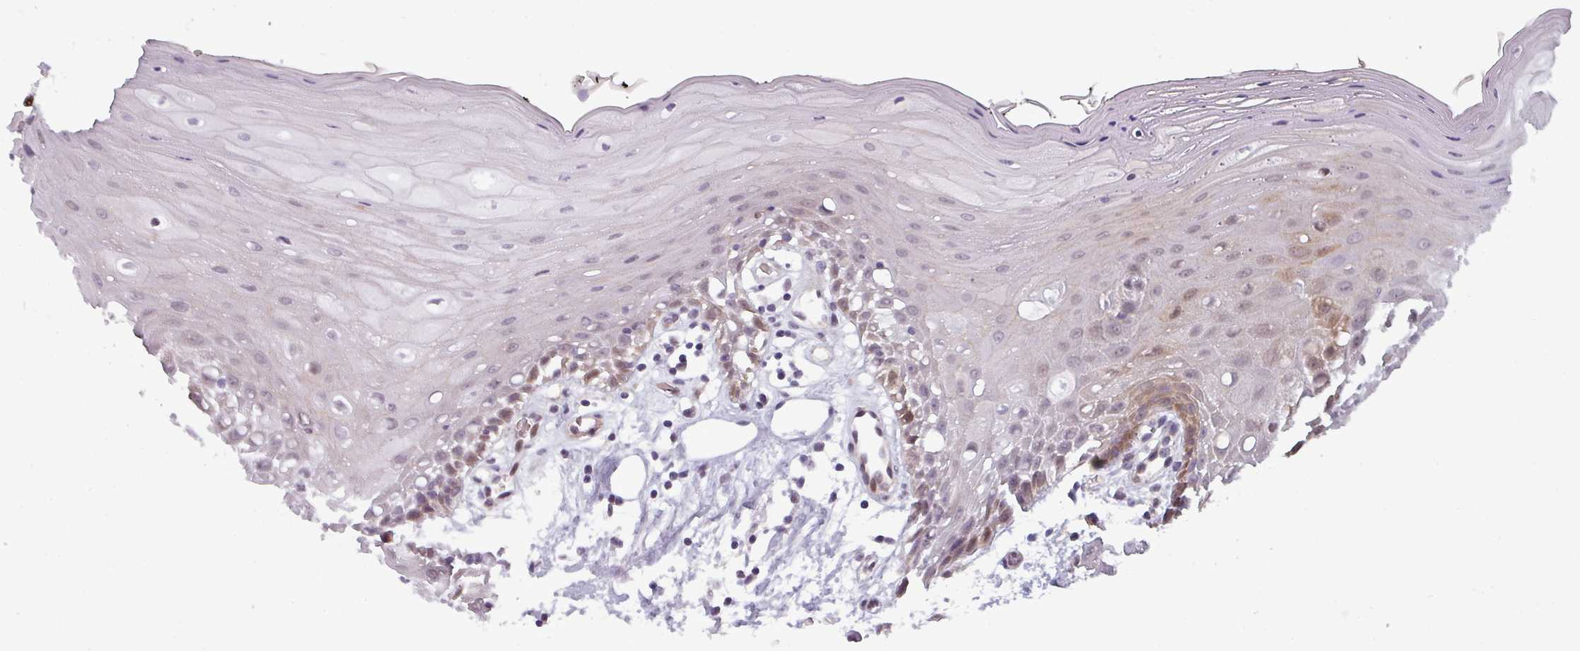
{"staining": {"intensity": "moderate", "quantity": "<25%", "location": "cytoplasmic/membranous,nuclear"}, "tissue": "oral mucosa", "cell_type": "Squamous epithelial cells", "image_type": "normal", "snomed": [{"axis": "morphology", "description": "Normal tissue, NOS"}, {"axis": "topography", "description": "Oral tissue"}, {"axis": "topography", "description": "Tounge, NOS"}], "caption": "About <25% of squamous epithelial cells in benign oral mucosa display moderate cytoplasmic/membranous,nuclear protein expression as visualized by brown immunohistochemical staining.", "gene": "PRAMEF12", "patient": {"sex": "female", "age": 59}}